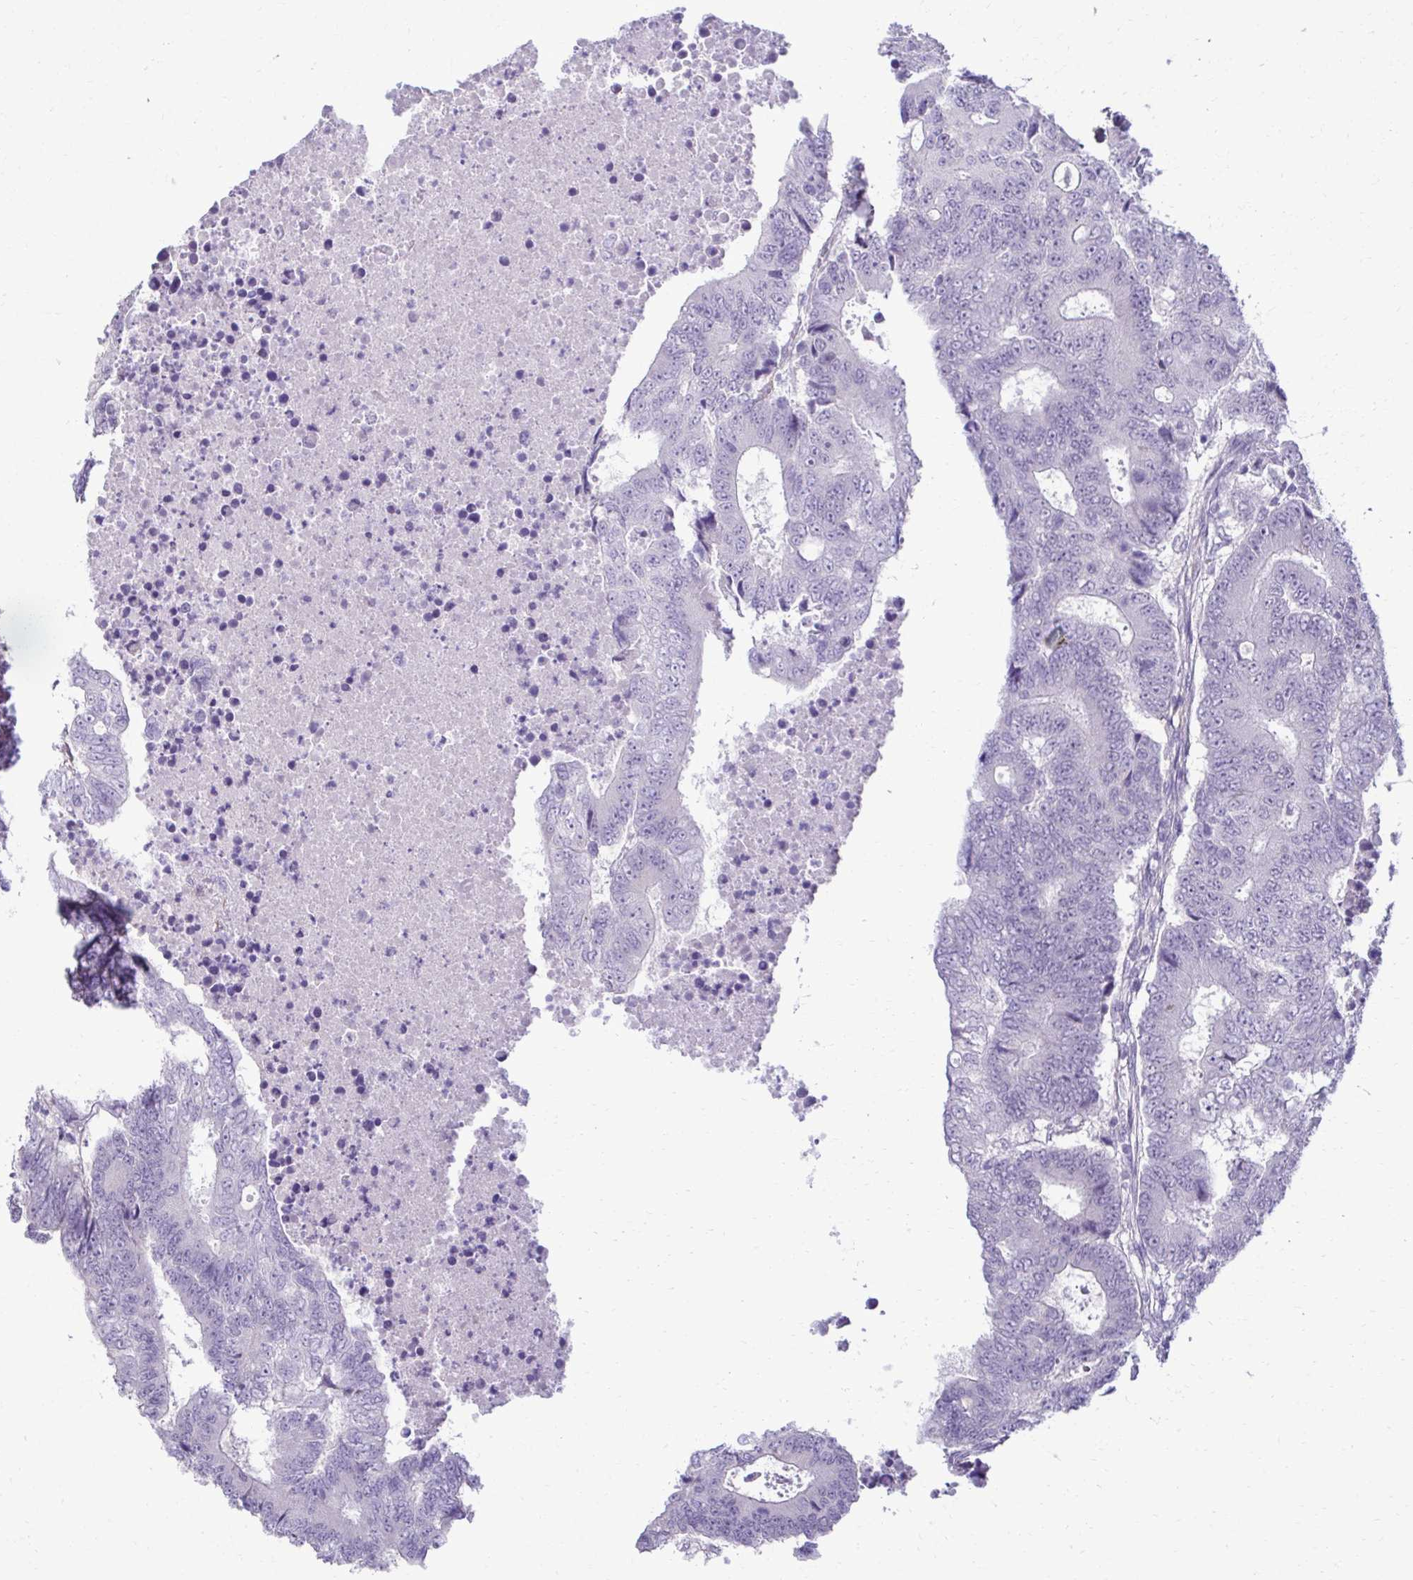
{"staining": {"intensity": "negative", "quantity": "none", "location": "none"}, "tissue": "colorectal cancer", "cell_type": "Tumor cells", "image_type": "cancer", "snomed": [{"axis": "morphology", "description": "Adenocarcinoma, NOS"}, {"axis": "topography", "description": "Colon"}], "caption": "Micrograph shows no protein positivity in tumor cells of colorectal cancer (adenocarcinoma) tissue.", "gene": "SLC30A3", "patient": {"sex": "female", "age": 48}}